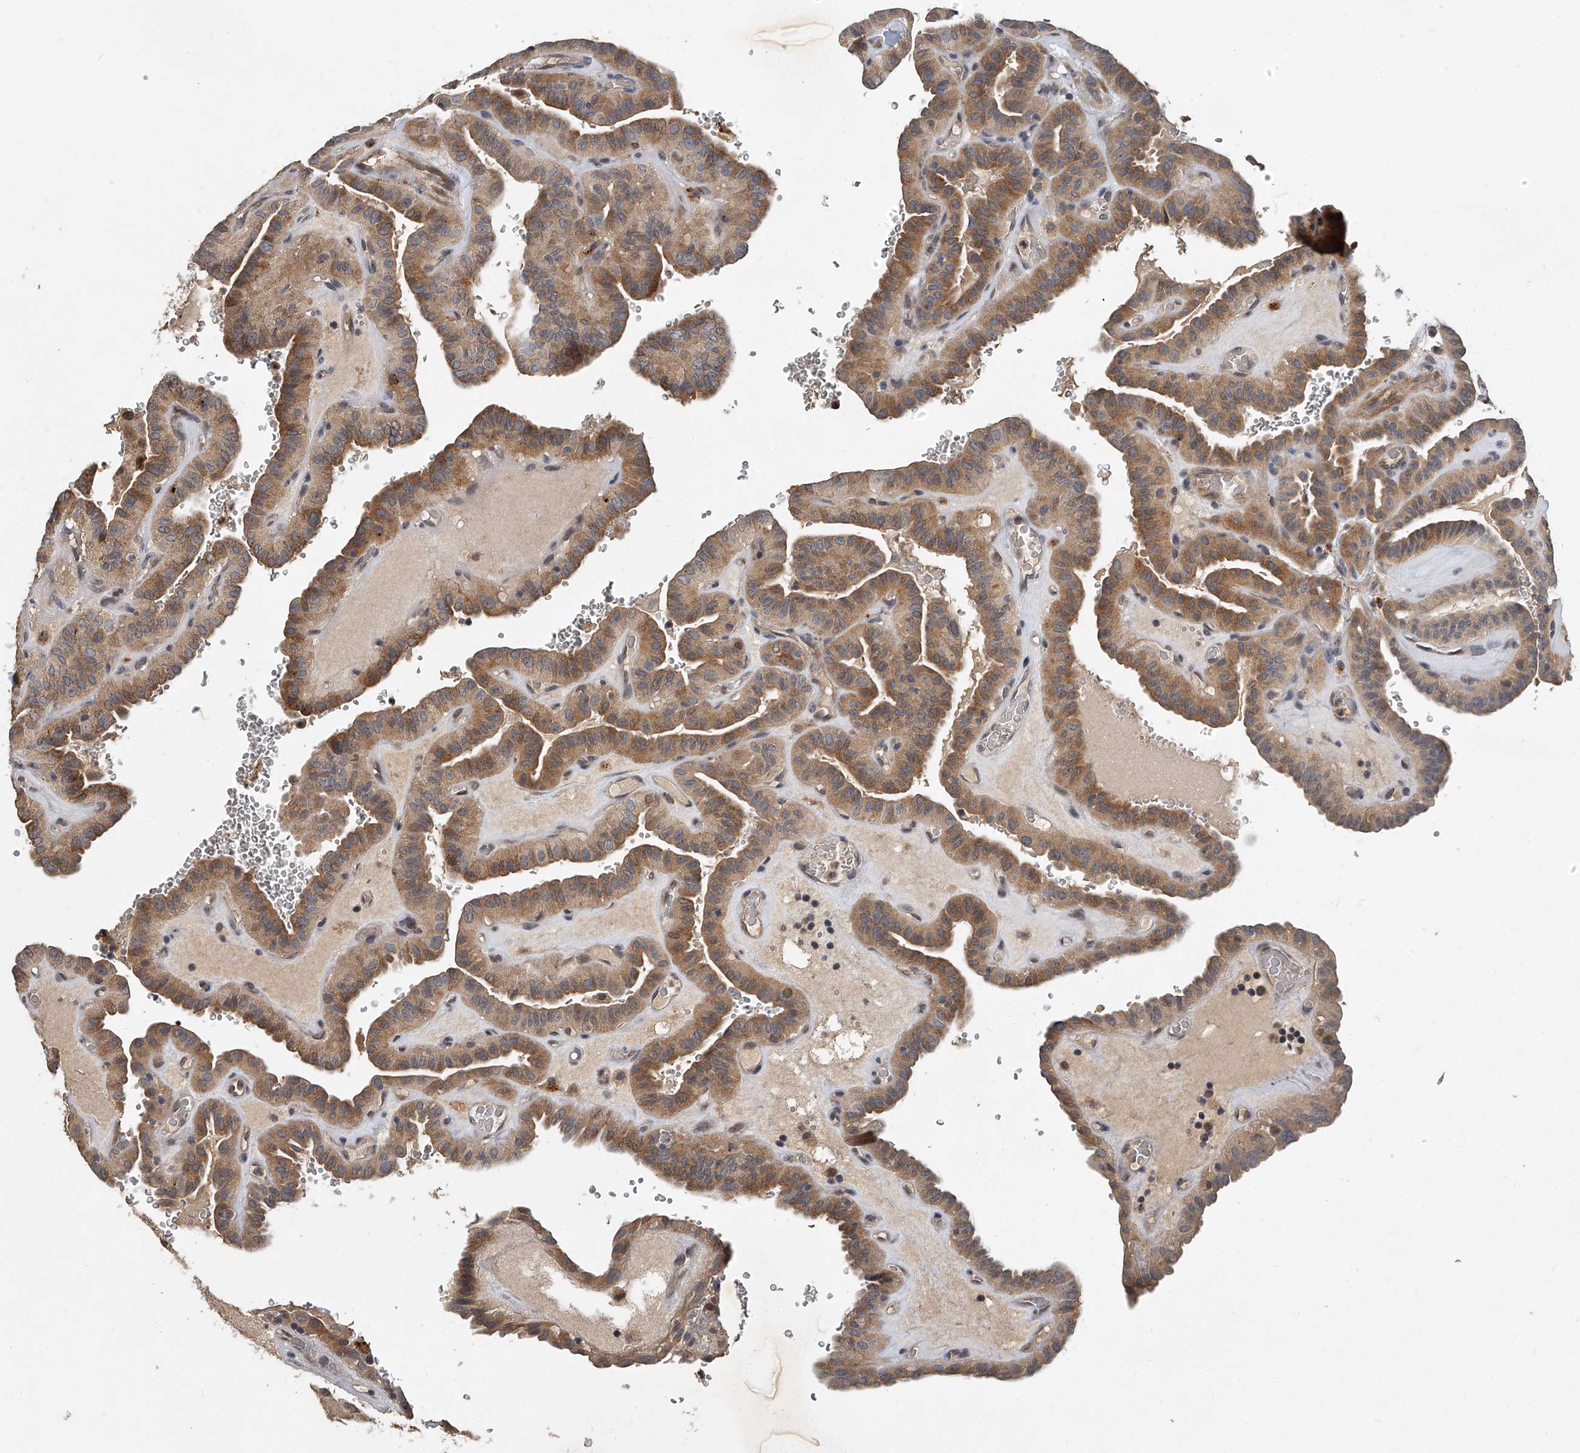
{"staining": {"intensity": "moderate", "quantity": ">75%", "location": "cytoplasmic/membranous"}, "tissue": "thyroid cancer", "cell_type": "Tumor cells", "image_type": "cancer", "snomed": [{"axis": "morphology", "description": "Papillary adenocarcinoma, NOS"}, {"axis": "topography", "description": "Thyroid gland"}], "caption": "Brown immunohistochemical staining in human thyroid cancer (papillary adenocarcinoma) reveals moderate cytoplasmic/membranous positivity in about >75% of tumor cells.", "gene": "JAG2", "patient": {"sex": "male", "age": 77}}